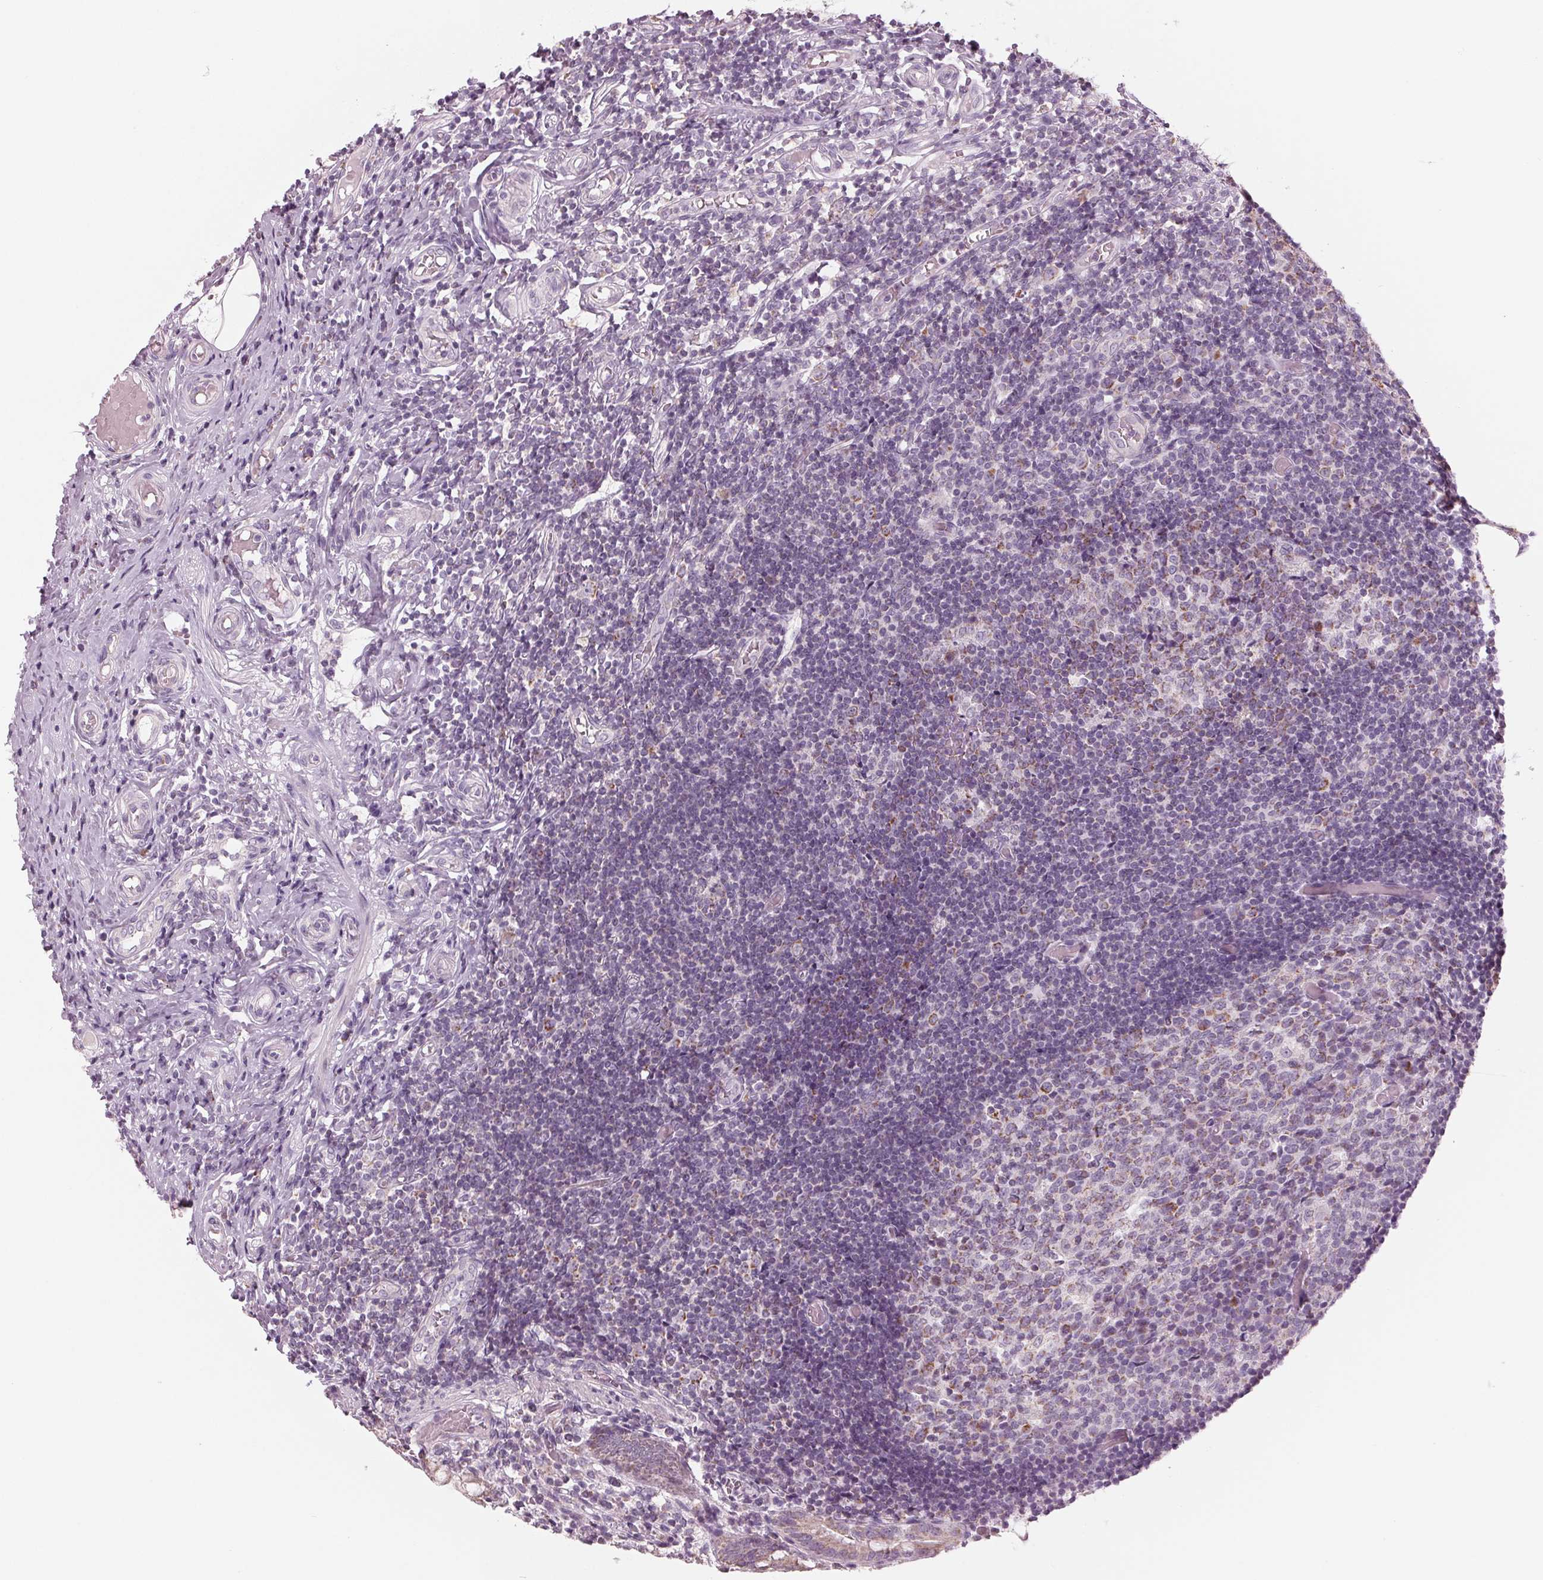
{"staining": {"intensity": "moderate", "quantity": "25%-75%", "location": "cytoplasmic/membranous"}, "tissue": "appendix", "cell_type": "Glandular cells", "image_type": "normal", "snomed": [{"axis": "morphology", "description": "Normal tissue, NOS"}, {"axis": "topography", "description": "Appendix"}], "caption": "Appendix stained with DAB (3,3'-diaminobenzidine) IHC reveals medium levels of moderate cytoplasmic/membranous positivity in about 25%-75% of glandular cells. (DAB IHC with brightfield microscopy, high magnification).", "gene": "SAMD4A", "patient": {"sex": "female", "age": 32}}